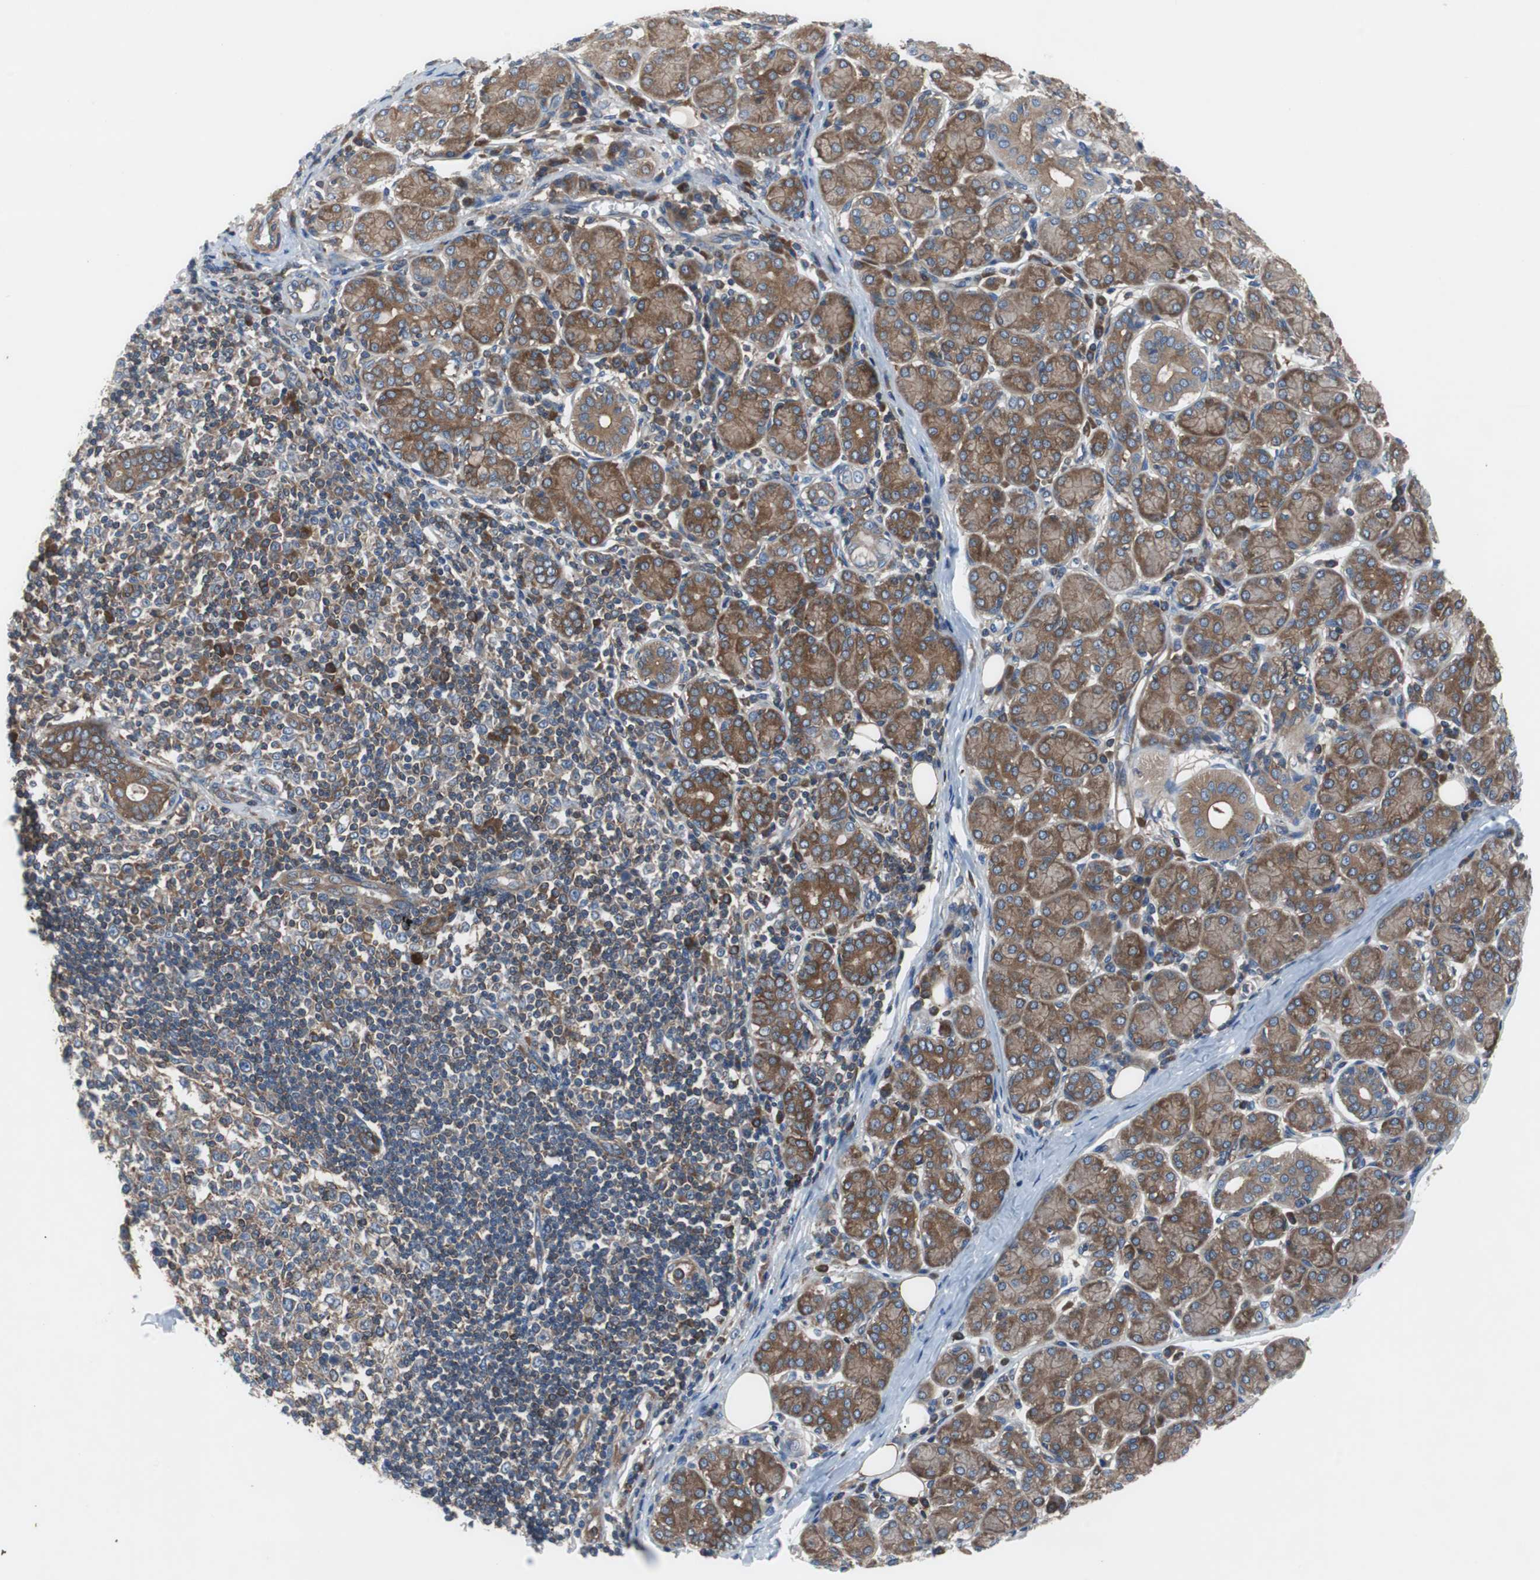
{"staining": {"intensity": "moderate", "quantity": "25%-75%", "location": "cytoplasmic/membranous"}, "tissue": "salivary gland", "cell_type": "Glandular cells", "image_type": "normal", "snomed": [{"axis": "morphology", "description": "Normal tissue, NOS"}, {"axis": "morphology", "description": "Inflammation, NOS"}, {"axis": "topography", "description": "Lymph node"}, {"axis": "topography", "description": "Salivary gland"}], "caption": "Immunohistochemical staining of unremarkable salivary gland demonstrates moderate cytoplasmic/membranous protein staining in approximately 25%-75% of glandular cells.", "gene": "GYS1", "patient": {"sex": "male", "age": 3}}